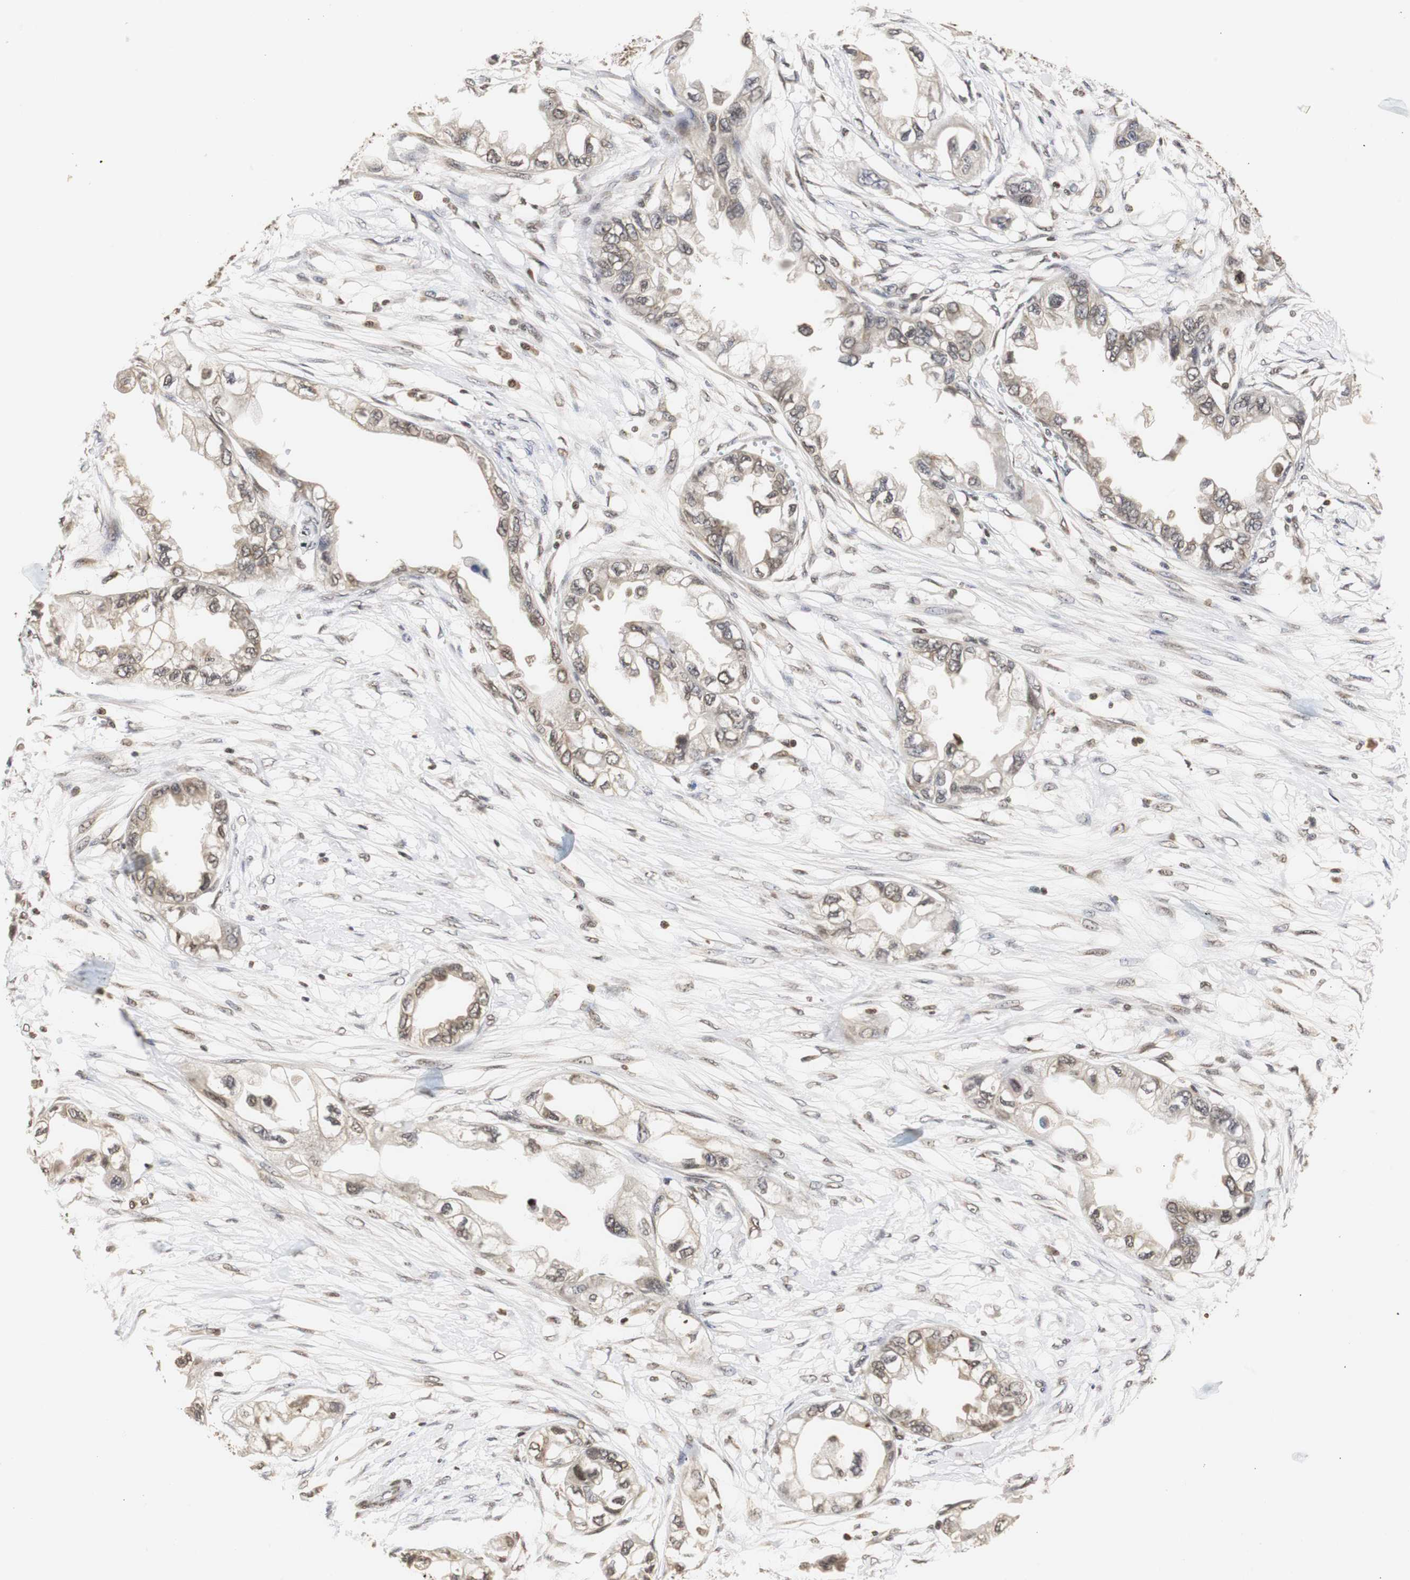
{"staining": {"intensity": "weak", "quantity": "<25%", "location": "nuclear"}, "tissue": "endometrial cancer", "cell_type": "Tumor cells", "image_type": "cancer", "snomed": [{"axis": "morphology", "description": "Adenocarcinoma, NOS"}, {"axis": "topography", "description": "Endometrium"}], "caption": "Immunohistochemistry of adenocarcinoma (endometrial) demonstrates no positivity in tumor cells. (DAB immunohistochemistry (IHC), high magnification).", "gene": "ZFC3H1", "patient": {"sex": "female", "age": 67}}